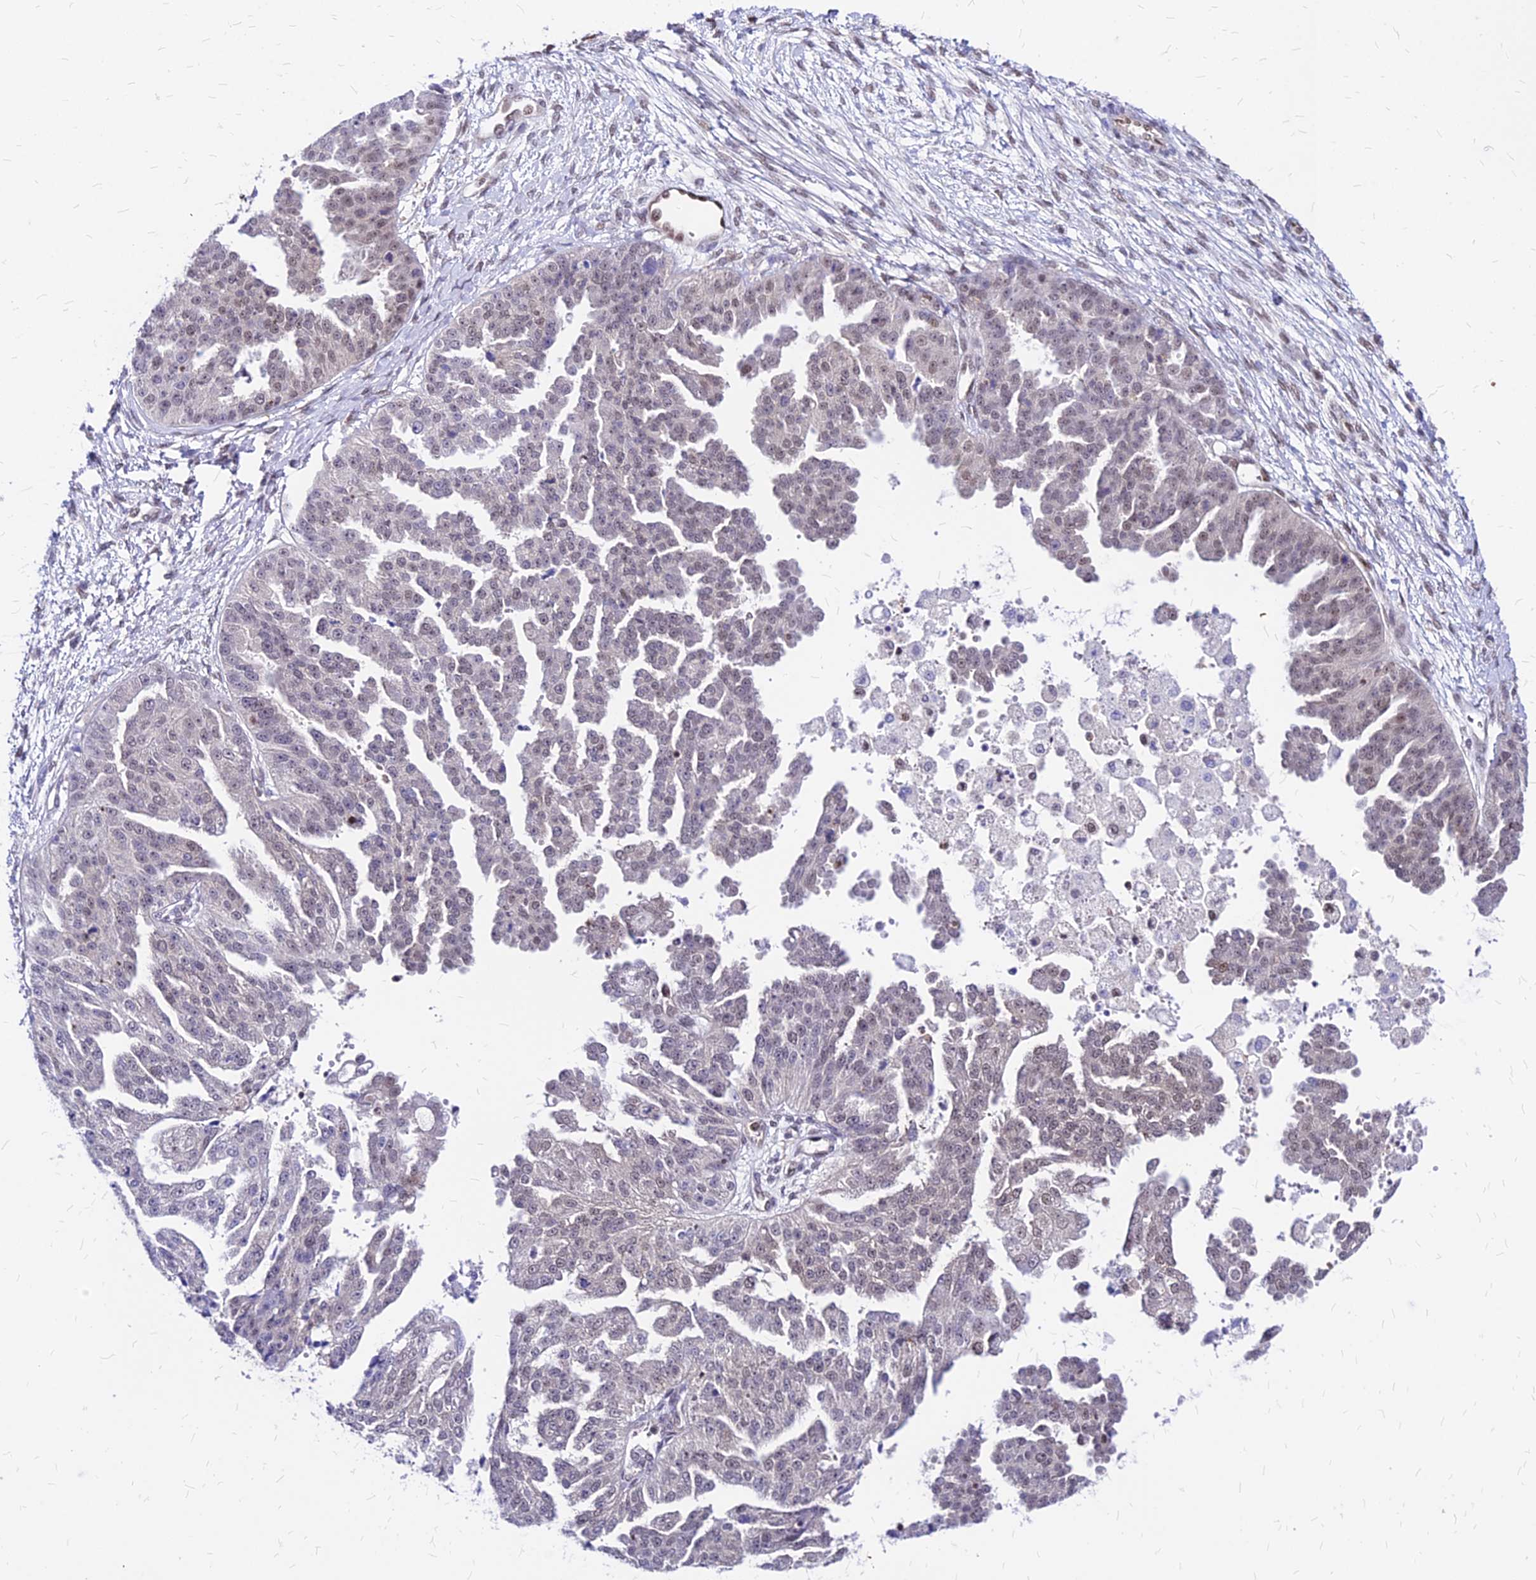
{"staining": {"intensity": "negative", "quantity": "none", "location": "none"}, "tissue": "ovarian cancer", "cell_type": "Tumor cells", "image_type": "cancer", "snomed": [{"axis": "morphology", "description": "Cystadenocarcinoma, serous, NOS"}, {"axis": "topography", "description": "Ovary"}], "caption": "Tumor cells show no significant protein positivity in ovarian cancer (serous cystadenocarcinoma).", "gene": "PAXX", "patient": {"sex": "female", "age": 58}}